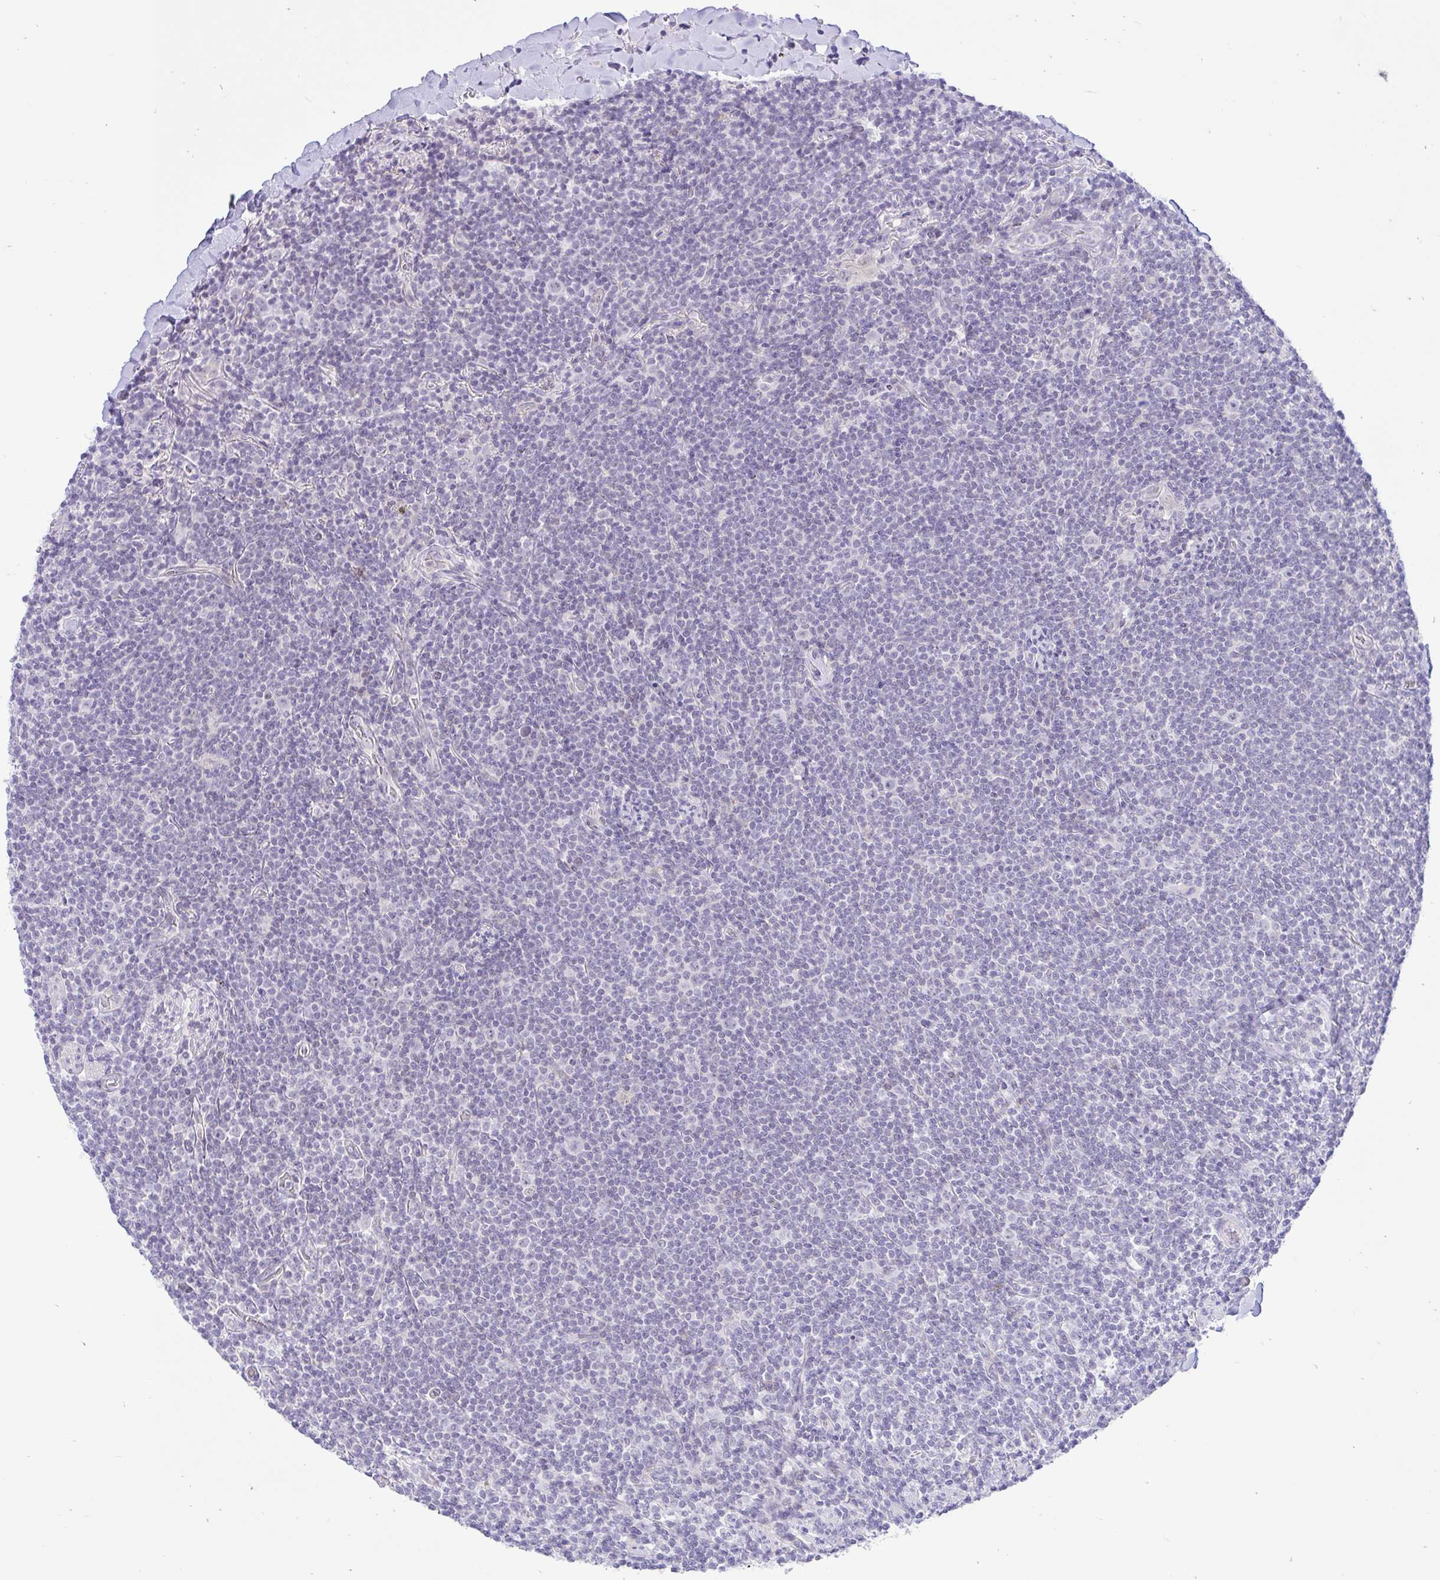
{"staining": {"intensity": "negative", "quantity": "none", "location": "none"}, "tissue": "lymphoma", "cell_type": "Tumor cells", "image_type": "cancer", "snomed": [{"axis": "morphology", "description": "Malignant lymphoma, non-Hodgkin's type, Low grade"}, {"axis": "topography", "description": "Lung"}], "caption": "Tumor cells show no significant protein staining in lymphoma.", "gene": "ZNF101", "patient": {"sex": "female", "age": 71}}